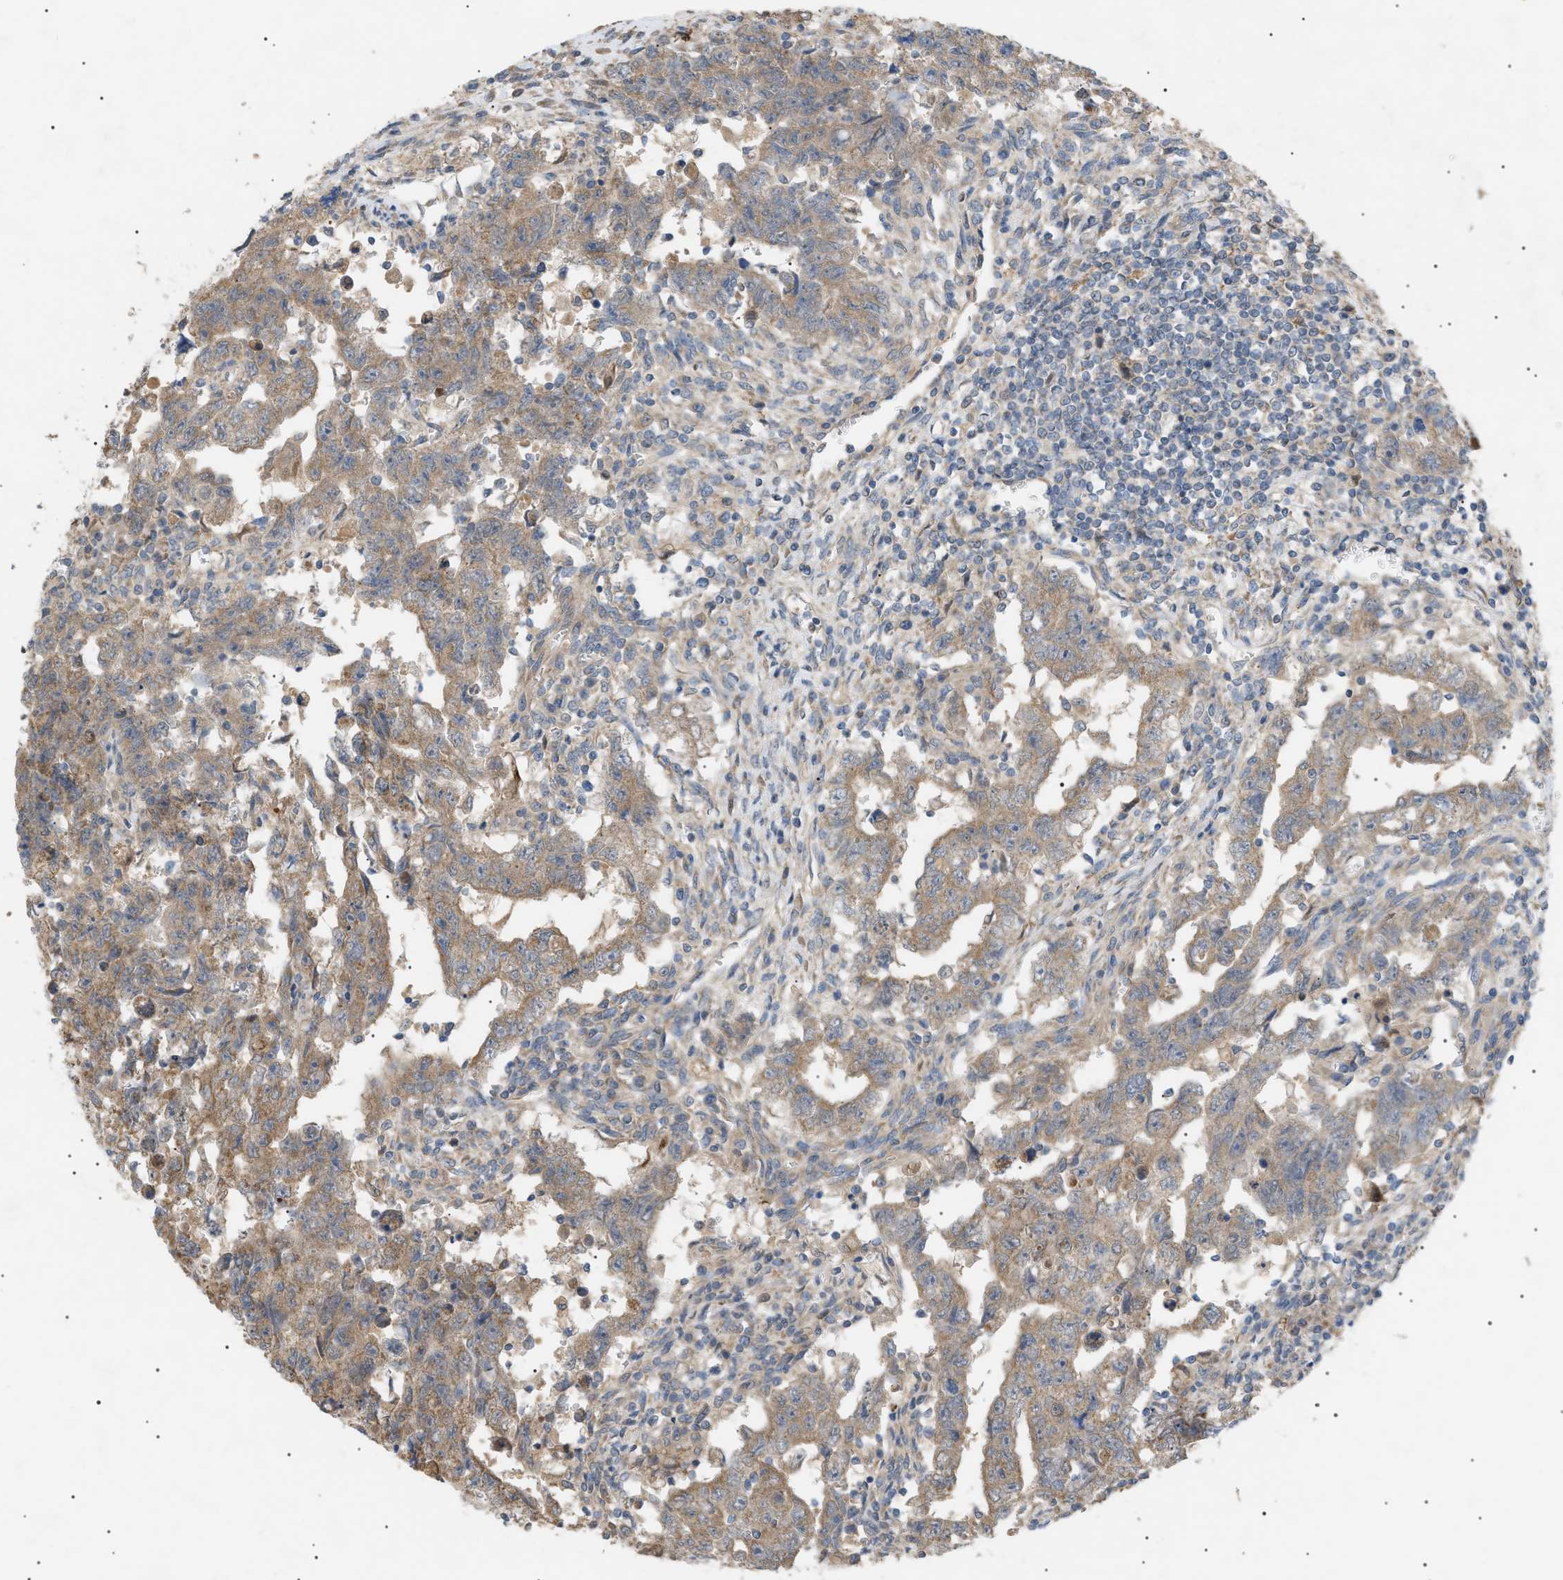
{"staining": {"intensity": "moderate", "quantity": ">75%", "location": "cytoplasmic/membranous"}, "tissue": "testis cancer", "cell_type": "Tumor cells", "image_type": "cancer", "snomed": [{"axis": "morphology", "description": "Carcinoma, Embryonal, NOS"}, {"axis": "topography", "description": "Testis"}], "caption": "Immunohistochemical staining of testis cancer (embryonal carcinoma) exhibits moderate cytoplasmic/membranous protein positivity in approximately >75% of tumor cells.", "gene": "IRS2", "patient": {"sex": "male", "age": 28}}